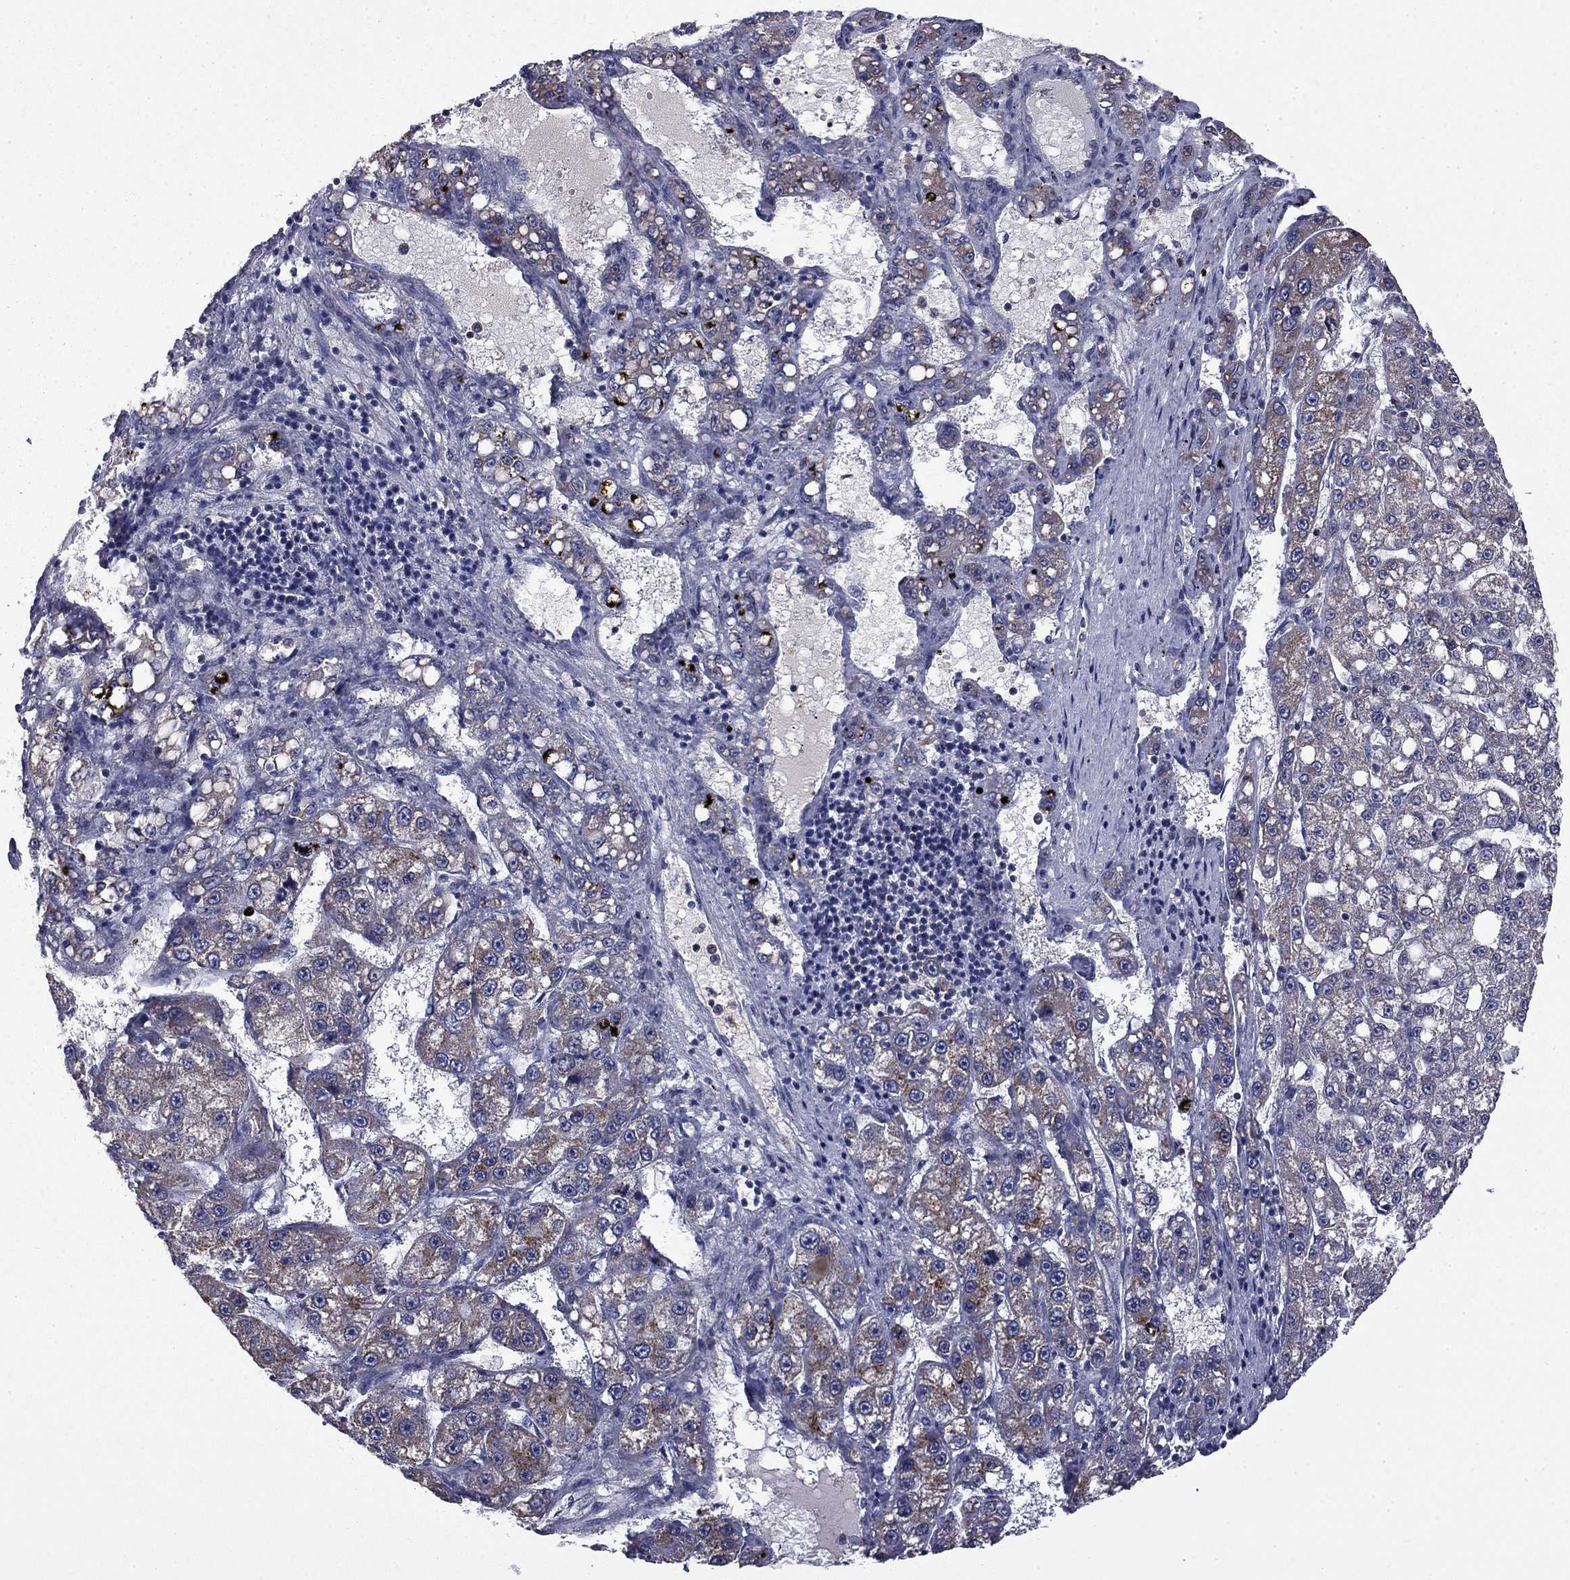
{"staining": {"intensity": "moderate", "quantity": "25%-75%", "location": "cytoplasmic/membranous"}, "tissue": "liver cancer", "cell_type": "Tumor cells", "image_type": "cancer", "snomed": [{"axis": "morphology", "description": "Carcinoma, Hepatocellular, NOS"}, {"axis": "topography", "description": "Liver"}], "caption": "There is medium levels of moderate cytoplasmic/membranous expression in tumor cells of liver cancer, as demonstrated by immunohistochemical staining (brown color).", "gene": "CEACAM7", "patient": {"sex": "female", "age": 65}}